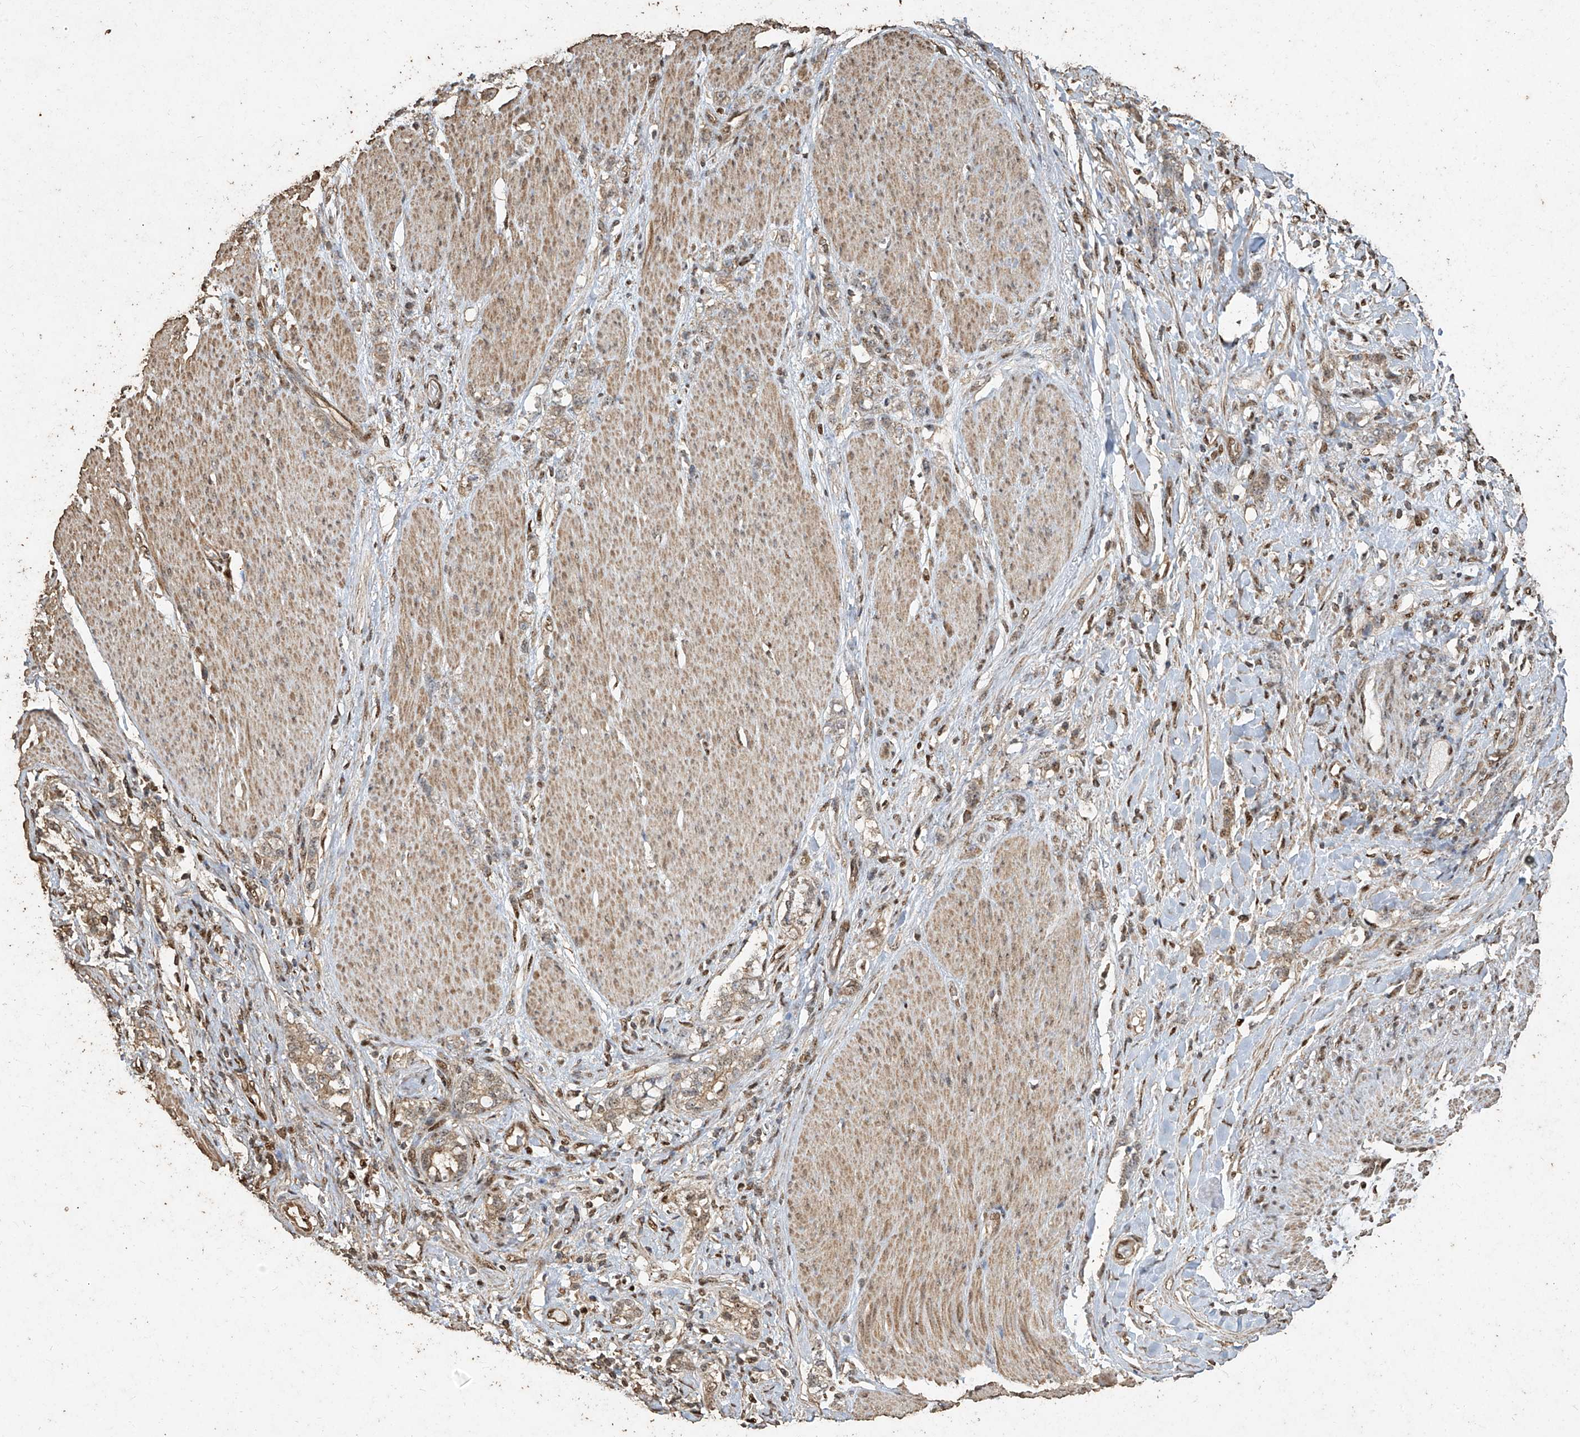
{"staining": {"intensity": "moderate", "quantity": ">75%", "location": "cytoplasmic/membranous"}, "tissue": "stomach cancer", "cell_type": "Tumor cells", "image_type": "cancer", "snomed": [{"axis": "morphology", "description": "Adenocarcinoma, NOS"}, {"axis": "topography", "description": "Stomach, lower"}], "caption": "Immunohistochemical staining of stomach cancer shows medium levels of moderate cytoplasmic/membranous expression in about >75% of tumor cells.", "gene": "ERBB3", "patient": {"sex": "male", "age": 88}}